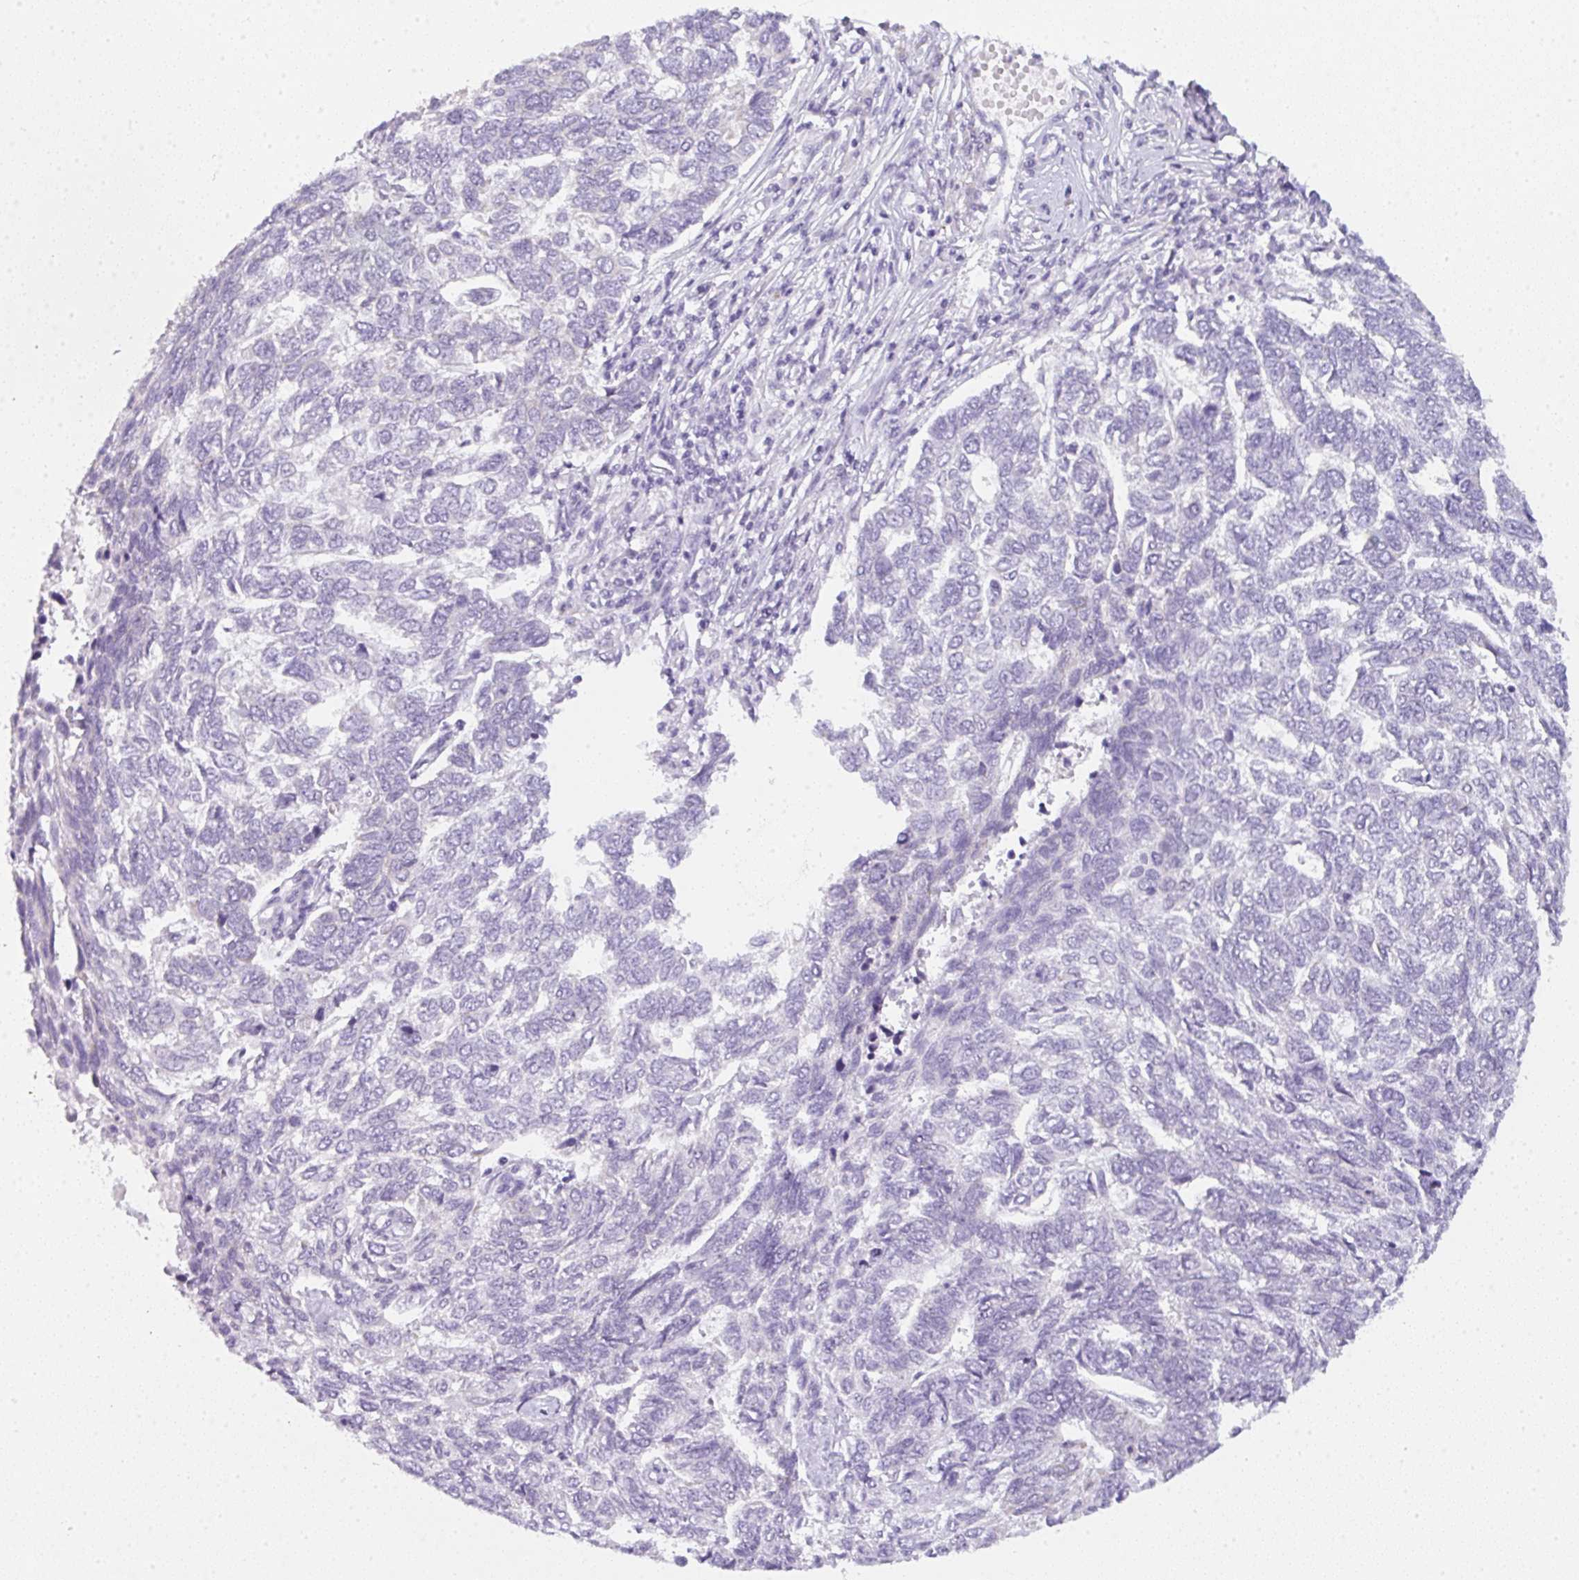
{"staining": {"intensity": "negative", "quantity": "none", "location": "none"}, "tissue": "skin cancer", "cell_type": "Tumor cells", "image_type": "cancer", "snomed": [{"axis": "morphology", "description": "Basal cell carcinoma"}, {"axis": "topography", "description": "Skin"}], "caption": "Protein analysis of basal cell carcinoma (skin) reveals no significant expression in tumor cells. (IHC, brightfield microscopy, high magnification).", "gene": "LPAR4", "patient": {"sex": "female", "age": 65}}